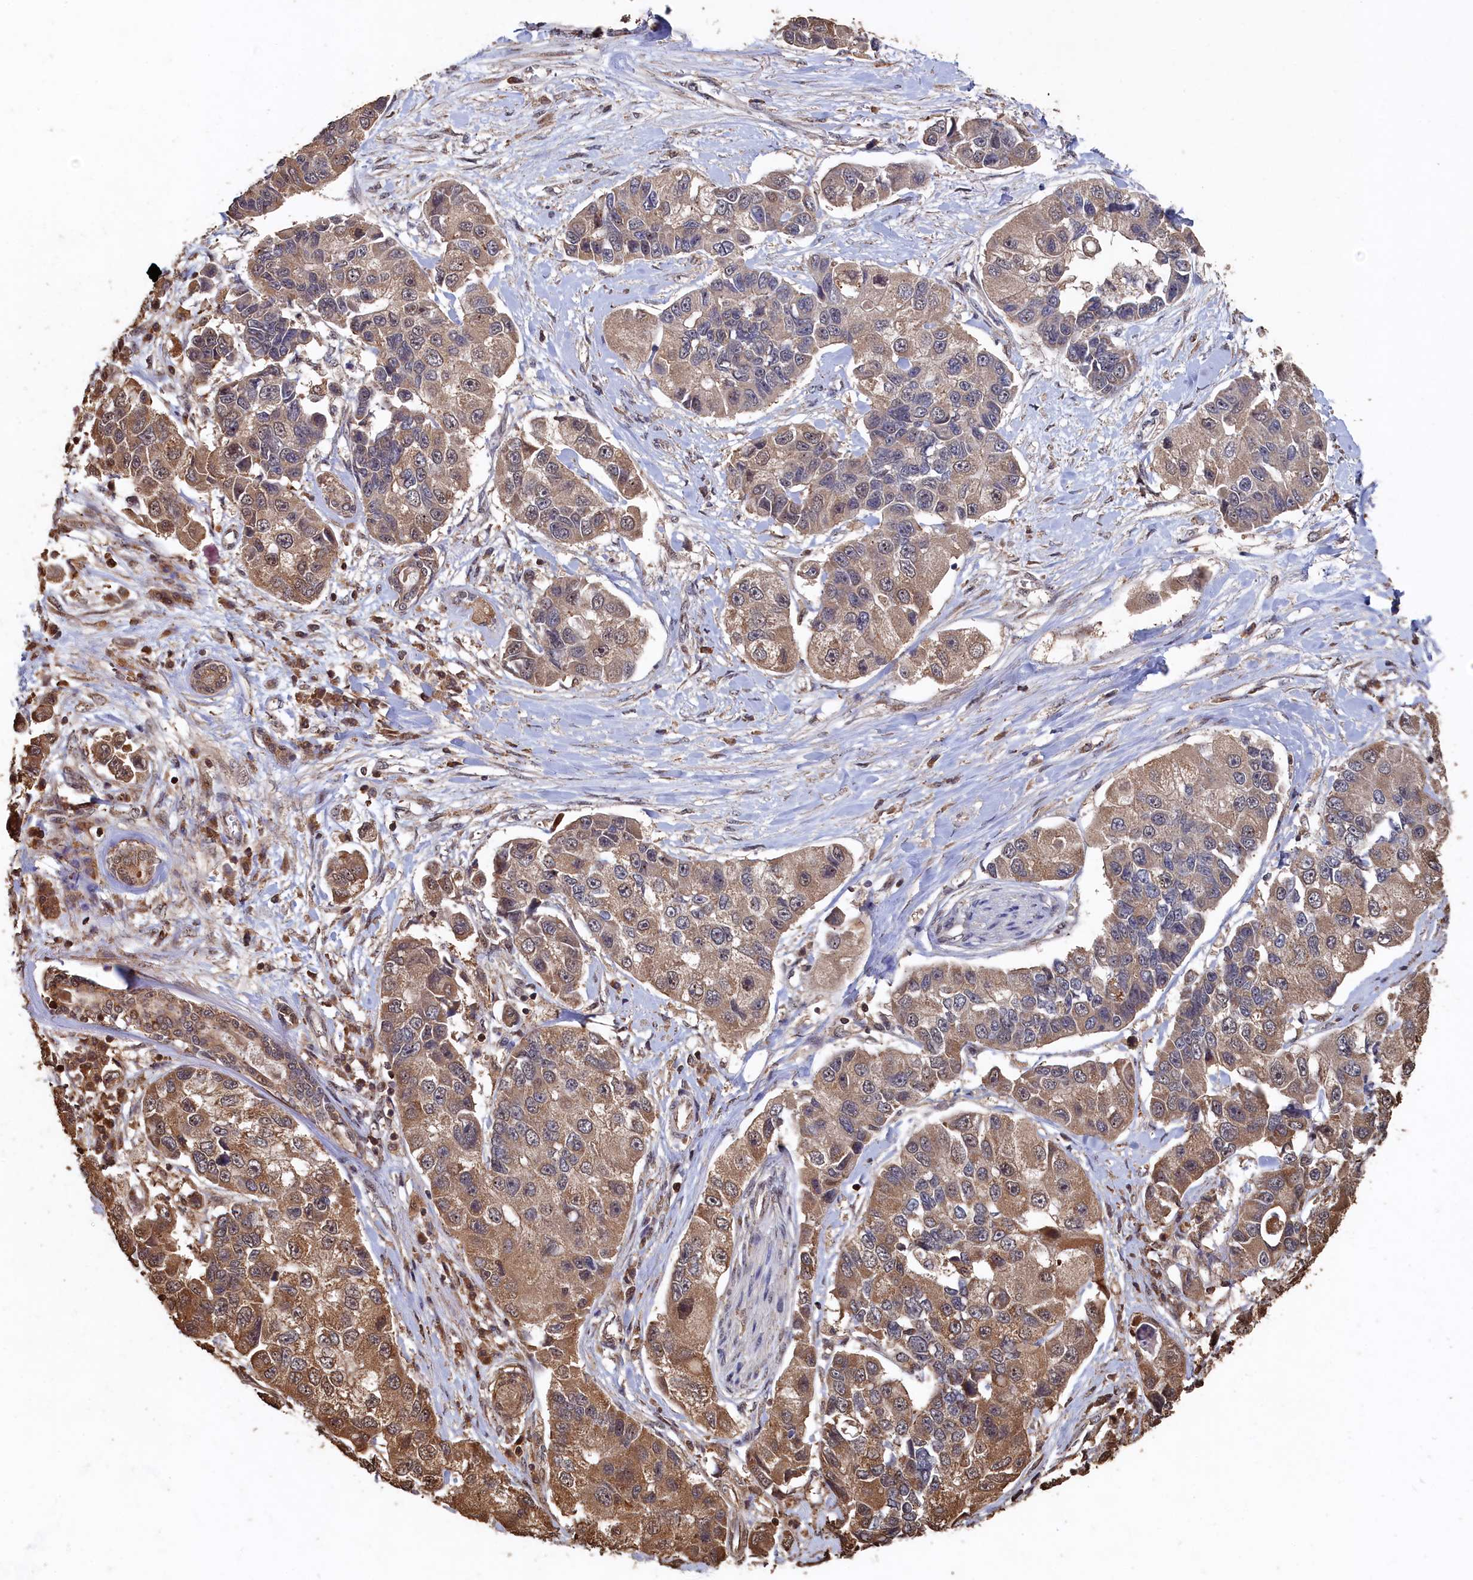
{"staining": {"intensity": "moderate", "quantity": "25%-75%", "location": "cytoplasmic/membranous"}, "tissue": "lung cancer", "cell_type": "Tumor cells", "image_type": "cancer", "snomed": [{"axis": "morphology", "description": "Adenocarcinoma, NOS"}, {"axis": "topography", "description": "Lung"}], "caption": "Moderate cytoplasmic/membranous protein expression is present in approximately 25%-75% of tumor cells in adenocarcinoma (lung).", "gene": "PIGN", "patient": {"sex": "female", "age": 54}}